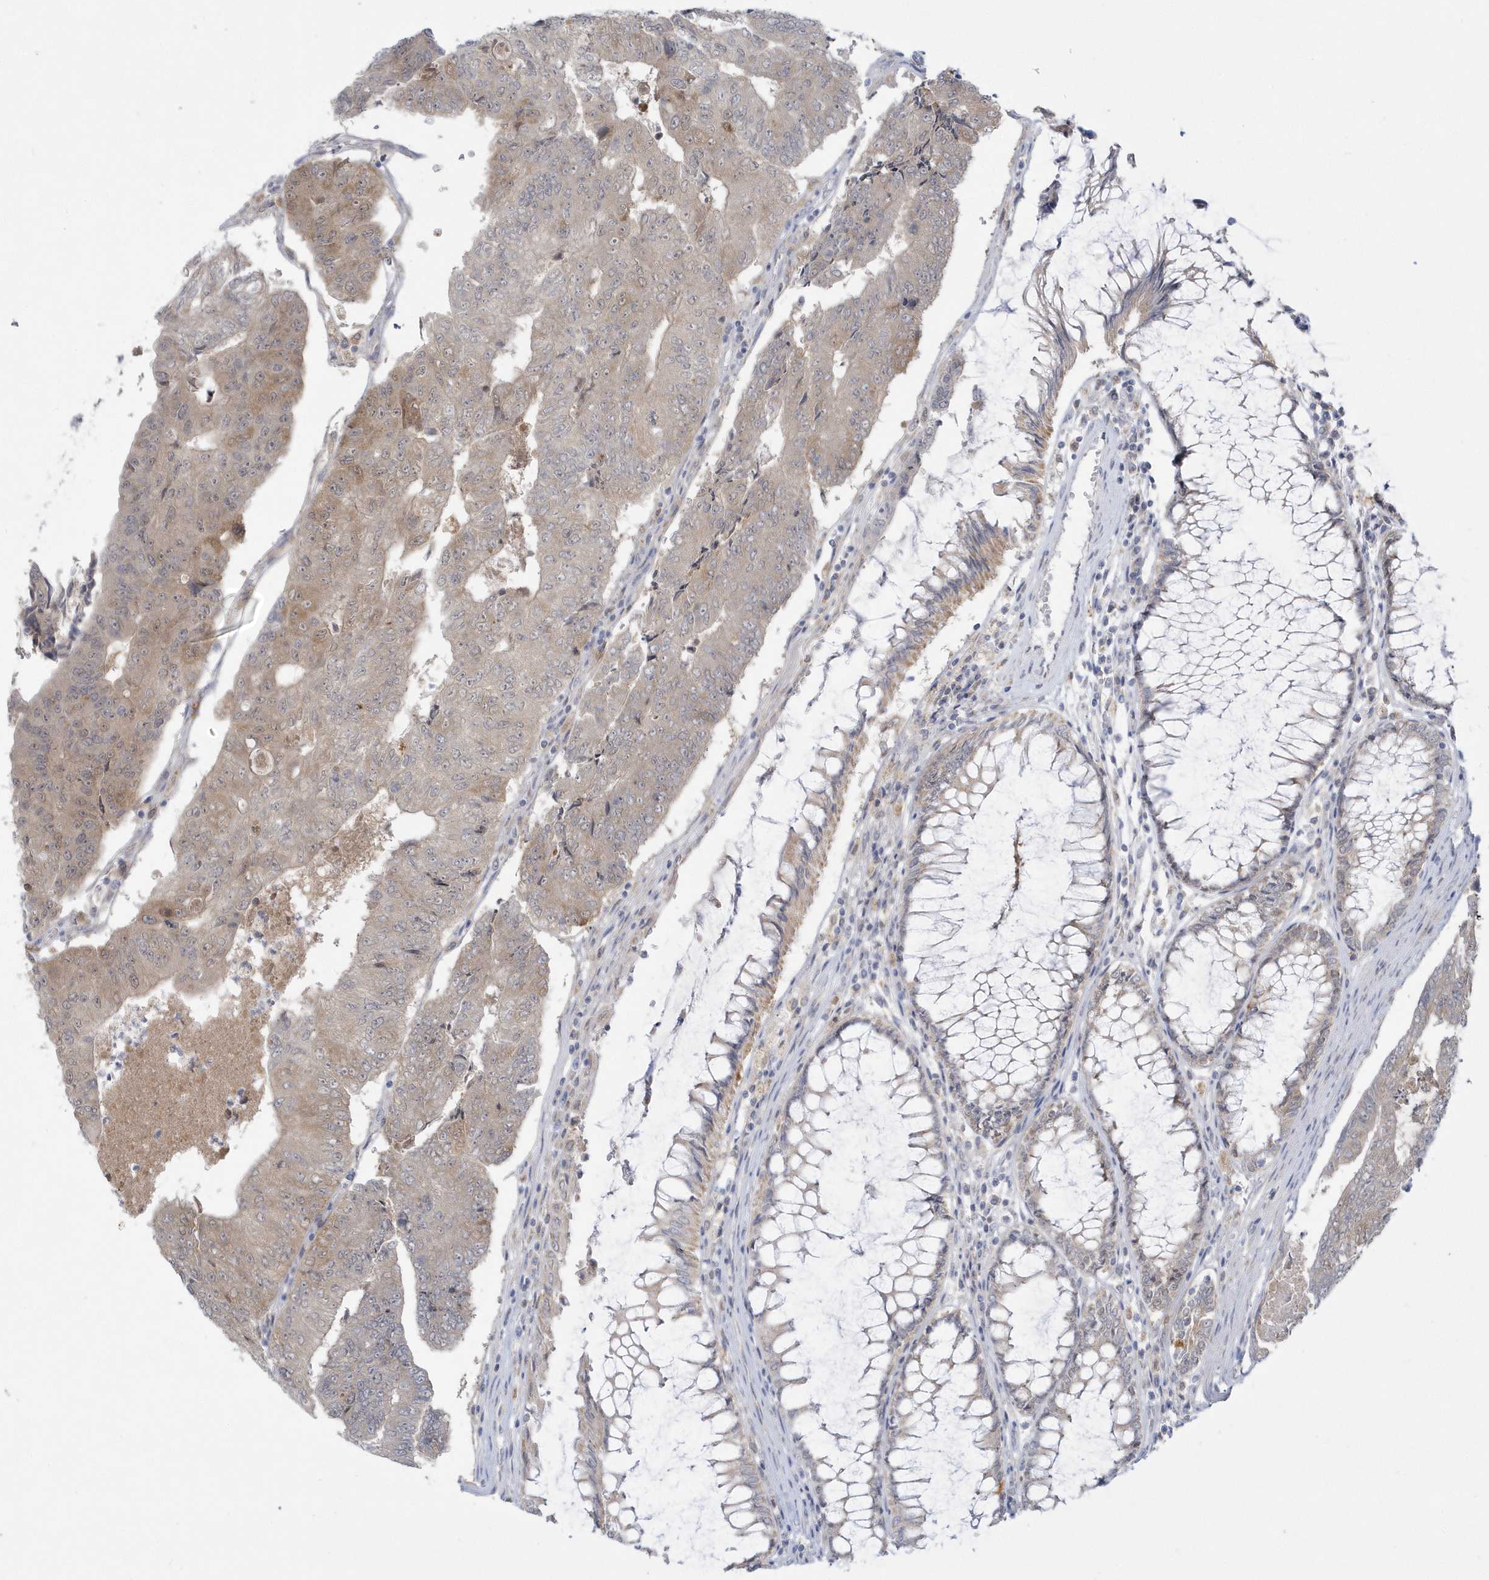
{"staining": {"intensity": "weak", "quantity": "25%-75%", "location": "cytoplasmic/membranous"}, "tissue": "colorectal cancer", "cell_type": "Tumor cells", "image_type": "cancer", "snomed": [{"axis": "morphology", "description": "Adenocarcinoma, NOS"}, {"axis": "topography", "description": "Colon"}], "caption": "Immunohistochemical staining of adenocarcinoma (colorectal) exhibits low levels of weak cytoplasmic/membranous protein positivity in approximately 25%-75% of tumor cells. Immunohistochemistry (ihc) stains the protein in brown and the nuclei are stained blue.", "gene": "PCBD1", "patient": {"sex": "female", "age": 67}}